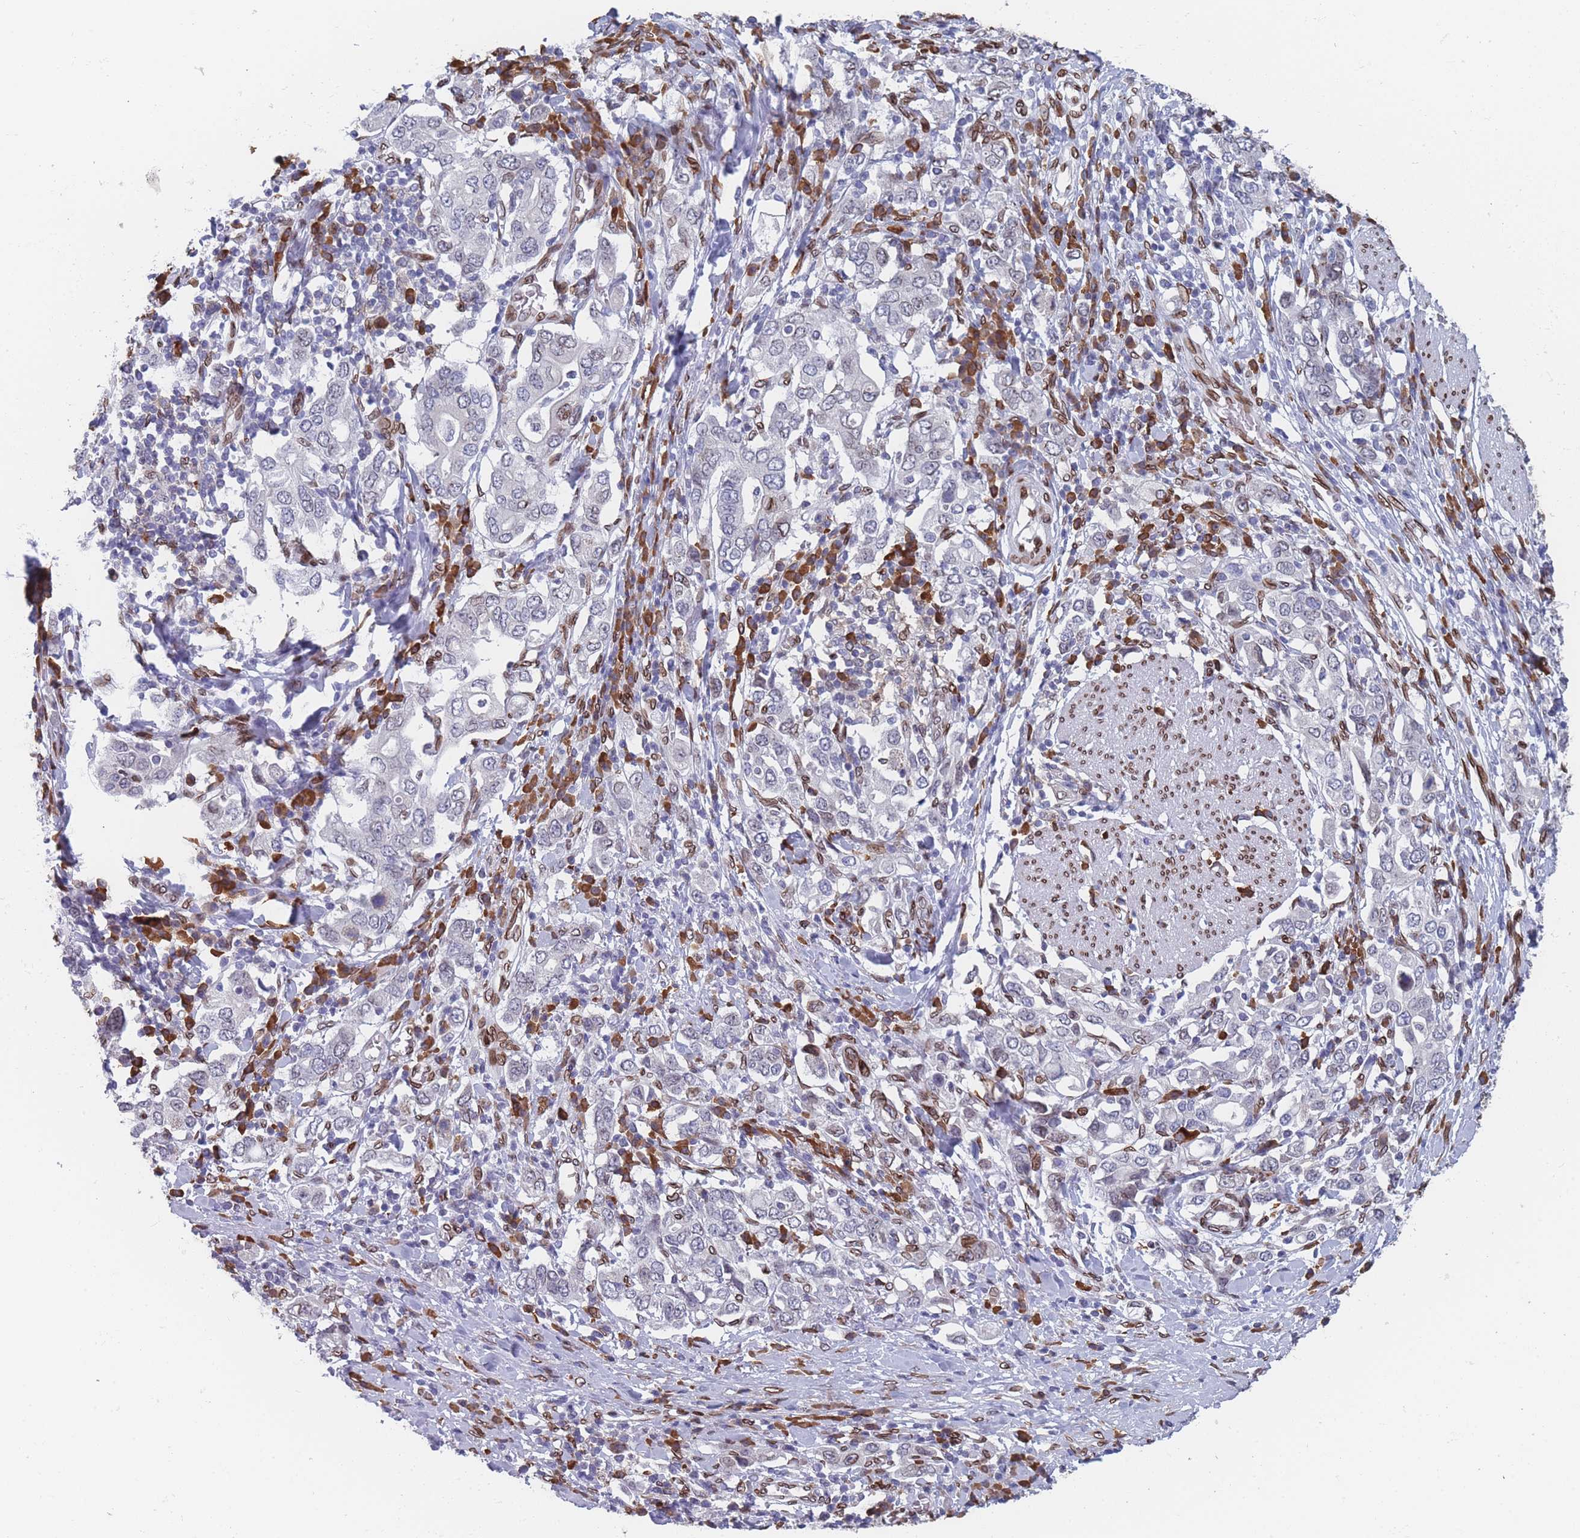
{"staining": {"intensity": "negative", "quantity": "none", "location": "none"}, "tissue": "stomach cancer", "cell_type": "Tumor cells", "image_type": "cancer", "snomed": [{"axis": "morphology", "description": "Adenocarcinoma, NOS"}, {"axis": "topography", "description": "Stomach, upper"}, {"axis": "topography", "description": "Stomach"}], "caption": "The photomicrograph shows no staining of tumor cells in stomach cancer (adenocarcinoma).", "gene": "ZBTB1", "patient": {"sex": "male", "age": 62}}